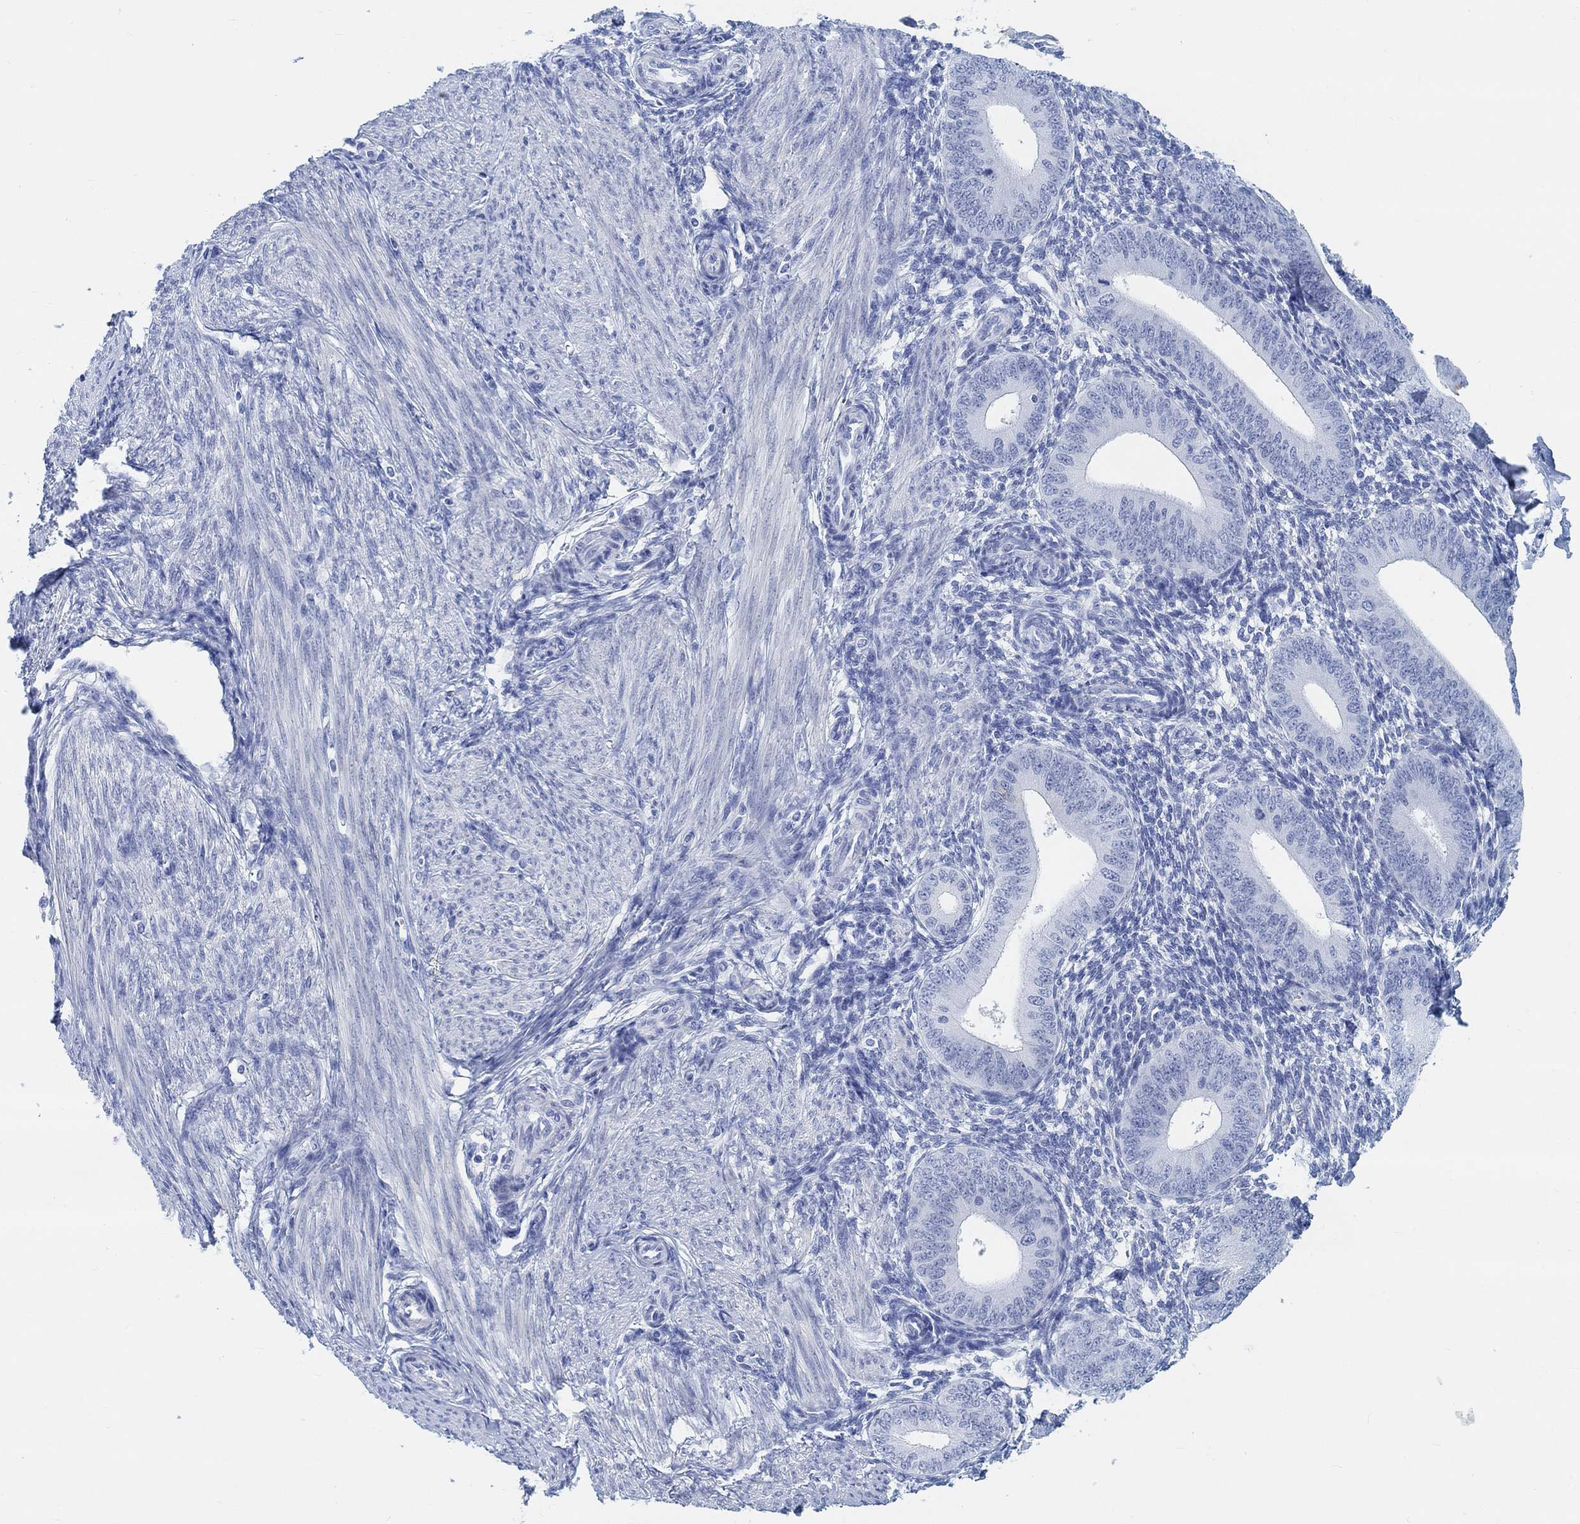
{"staining": {"intensity": "negative", "quantity": "none", "location": "none"}, "tissue": "endometrium", "cell_type": "Cells in endometrial stroma", "image_type": "normal", "snomed": [{"axis": "morphology", "description": "Normal tissue, NOS"}, {"axis": "topography", "description": "Endometrium"}], "caption": "The immunohistochemistry (IHC) photomicrograph has no significant positivity in cells in endometrial stroma of endometrium. (DAB immunohistochemistry (IHC), high magnification).", "gene": "ENO4", "patient": {"sex": "female", "age": 39}}